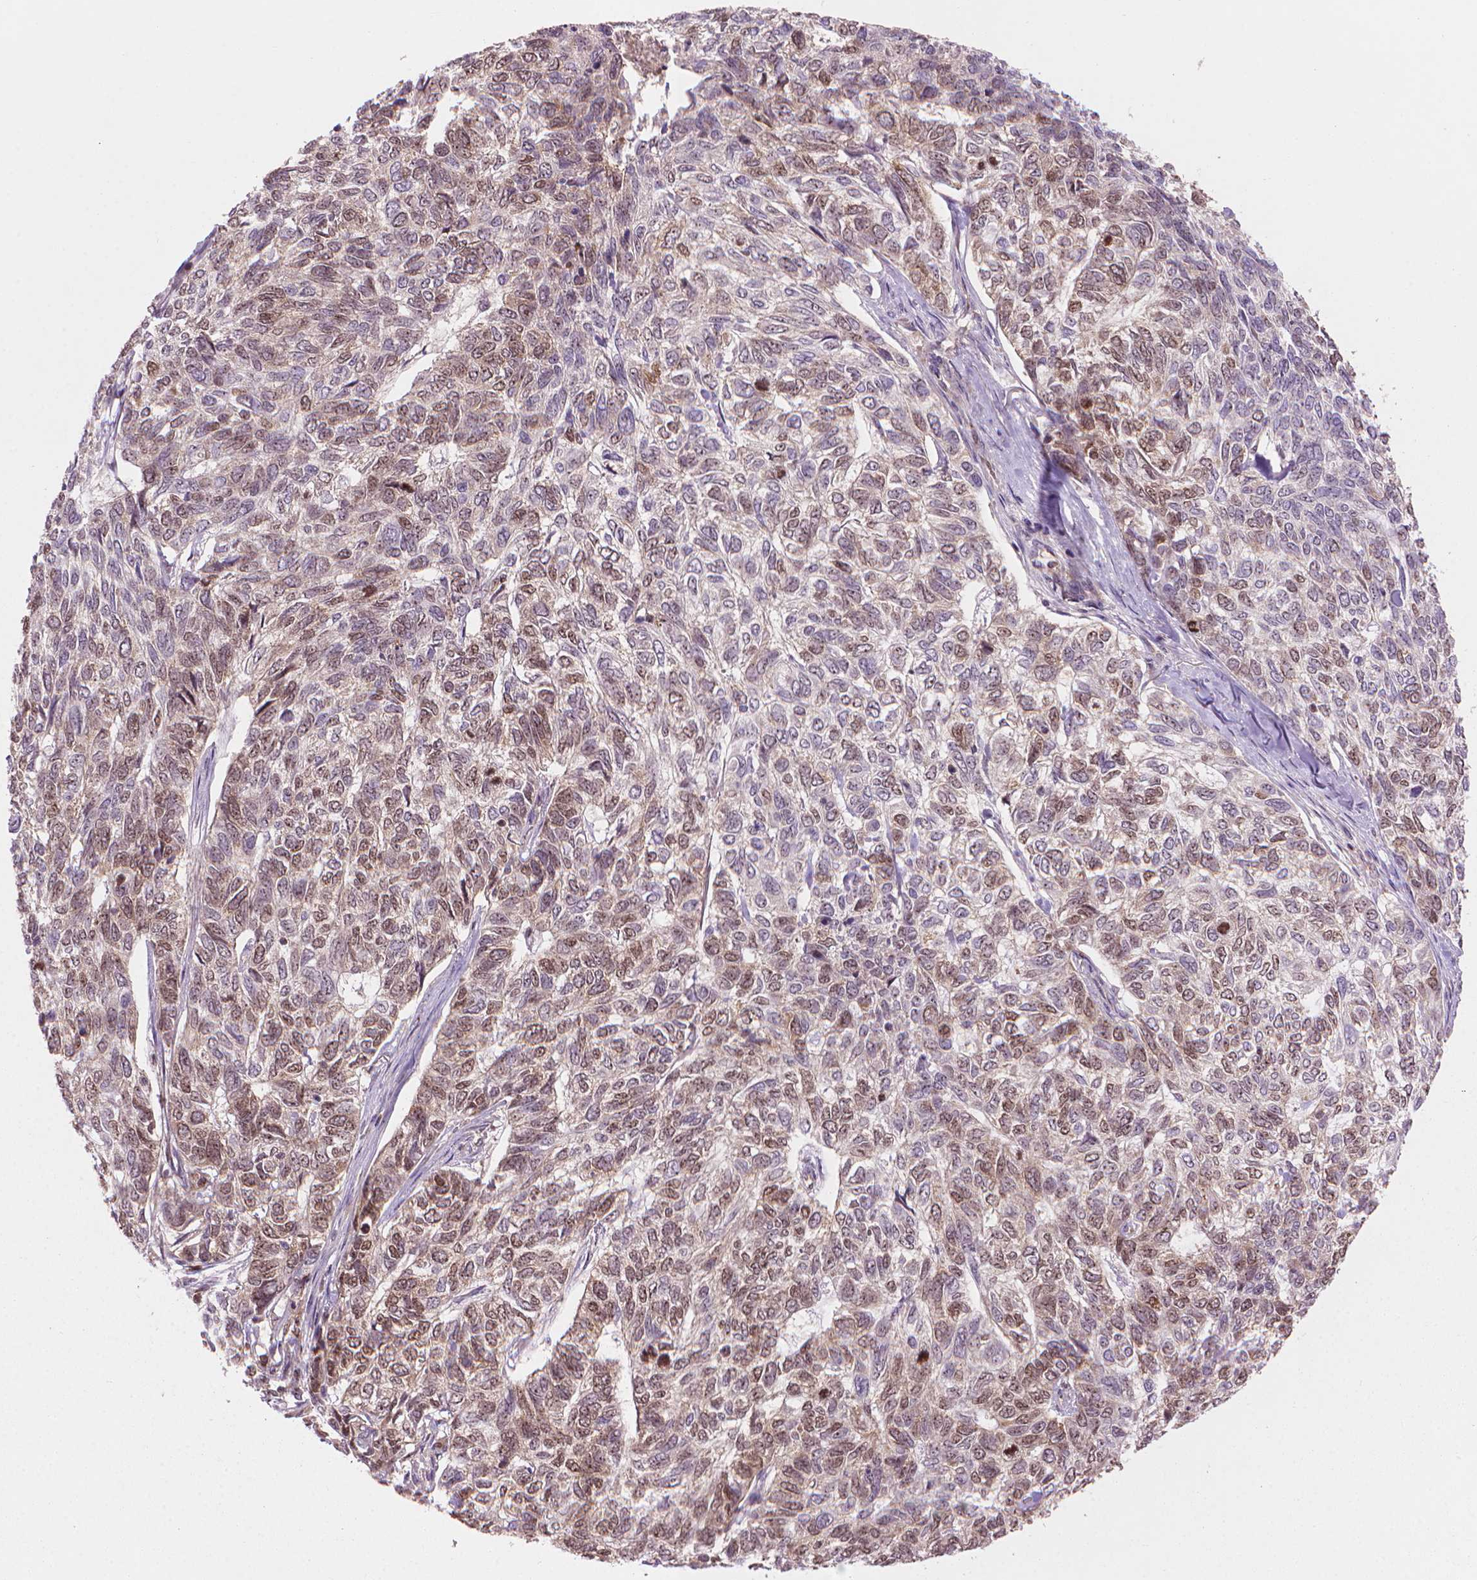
{"staining": {"intensity": "moderate", "quantity": "25%-75%", "location": "cytoplasmic/membranous,nuclear"}, "tissue": "skin cancer", "cell_type": "Tumor cells", "image_type": "cancer", "snomed": [{"axis": "morphology", "description": "Basal cell carcinoma"}, {"axis": "topography", "description": "Skin"}], "caption": "Protein positivity by immunohistochemistry demonstrates moderate cytoplasmic/membranous and nuclear staining in approximately 25%-75% of tumor cells in skin basal cell carcinoma. Ihc stains the protein in brown and the nuclei are stained blue.", "gene": "SMC2", "patient": {"sex": "female", "age": 65}}